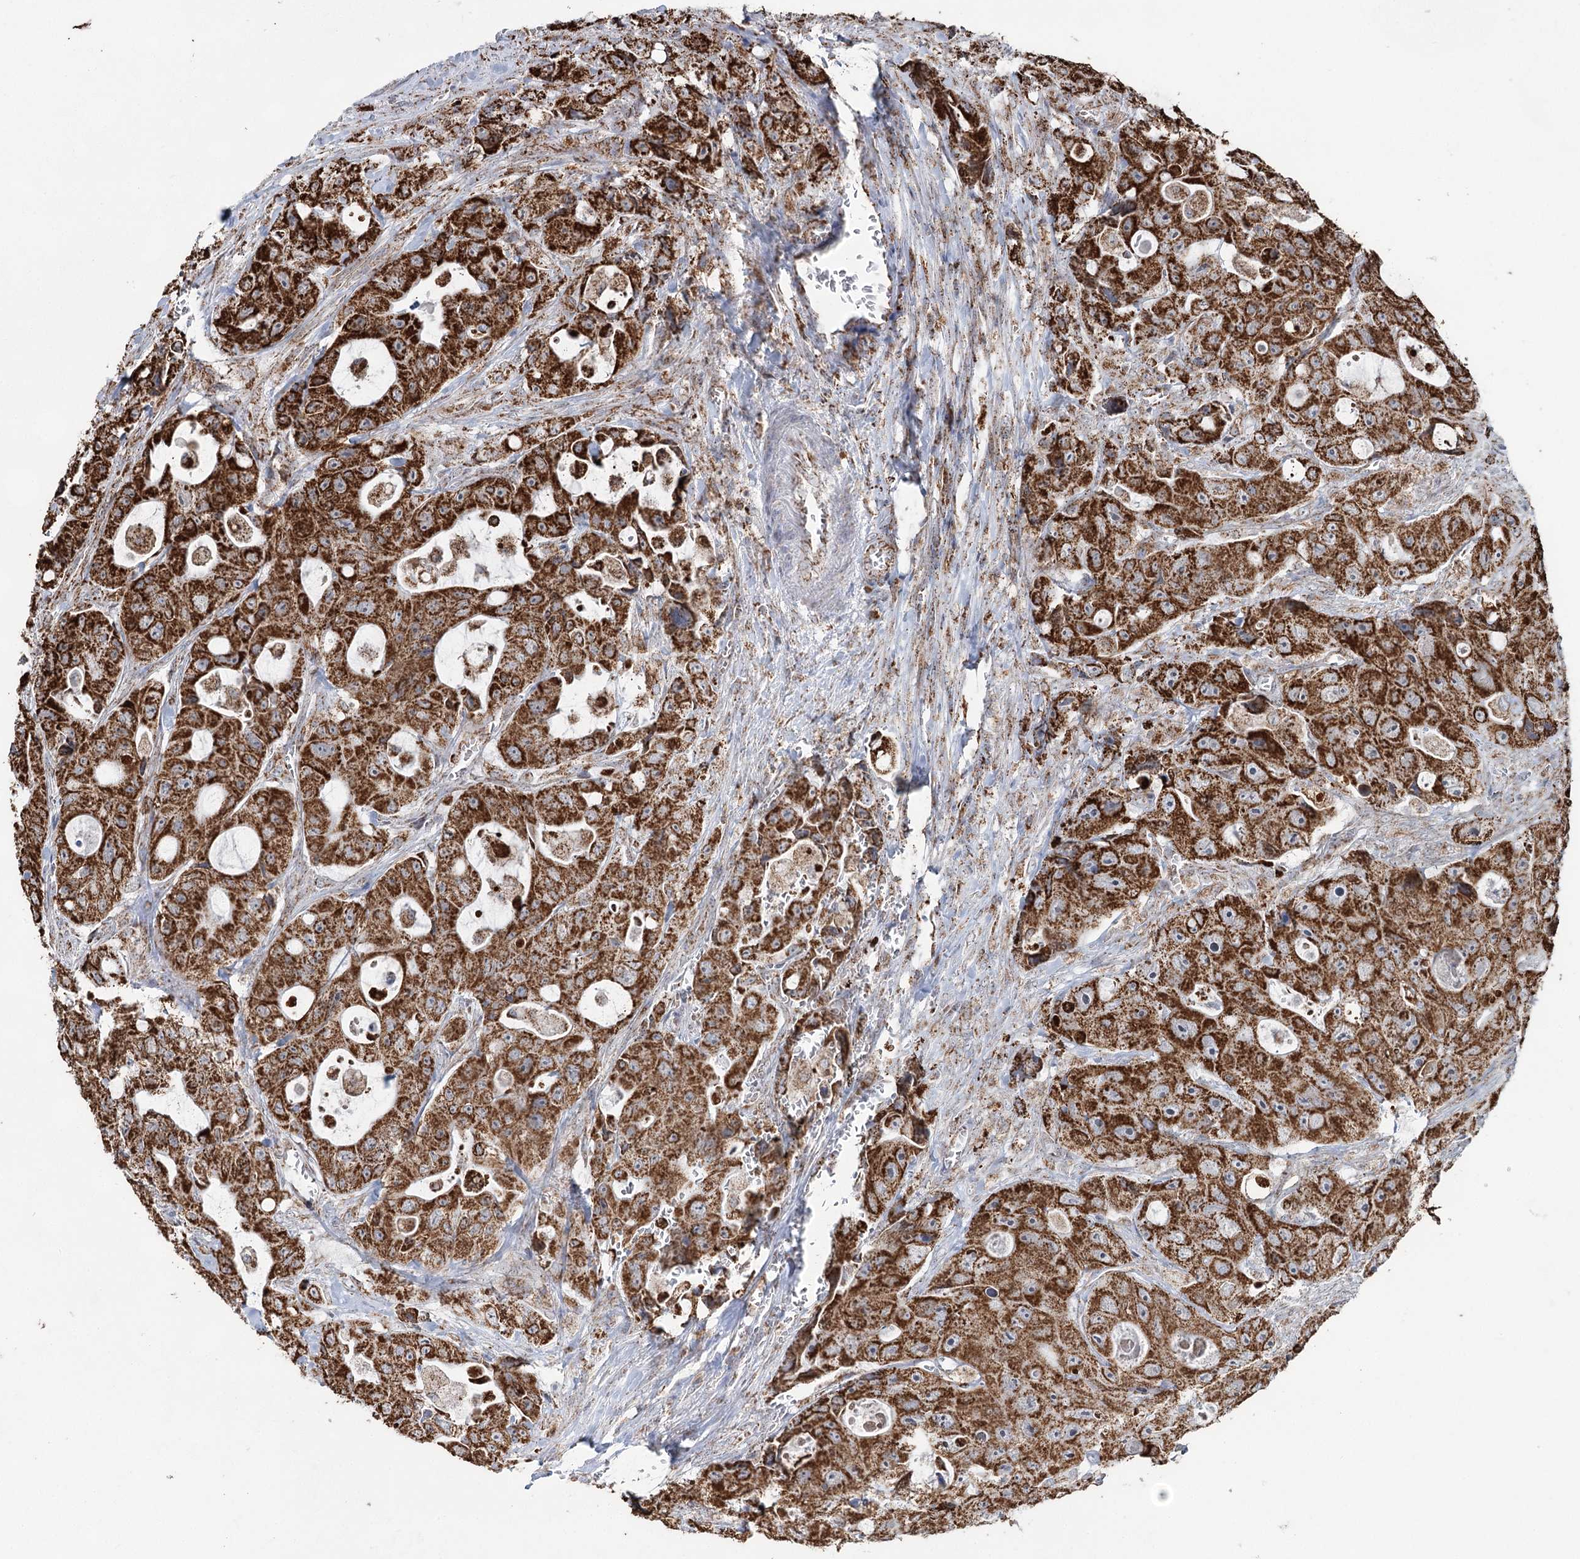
{"staining": {"intensity": "strong", "quantity": ">75%", "location": "cytoplasmic/membranous"}, "tissue": "colorectal cancer", "cell_type": "Tumor cells", "image_type": "cancer", "snomed": [{"axis": "morphology", "description": "Adenocarcinoma, NOS"}, {"axis": "topography", "description": "Colon"}], "caption": "This image reveals colorectal cancer (adenocarcinoma) stained with immunohistochemistry (IHC) to label a protein in brown. The cytoplasmic/membranous of tumor cells show strong positivity for the protein. Nuclei are counter-stained blue.", "gene": "CWF19L1", "patient": {"sex": "female", "age": 46}}